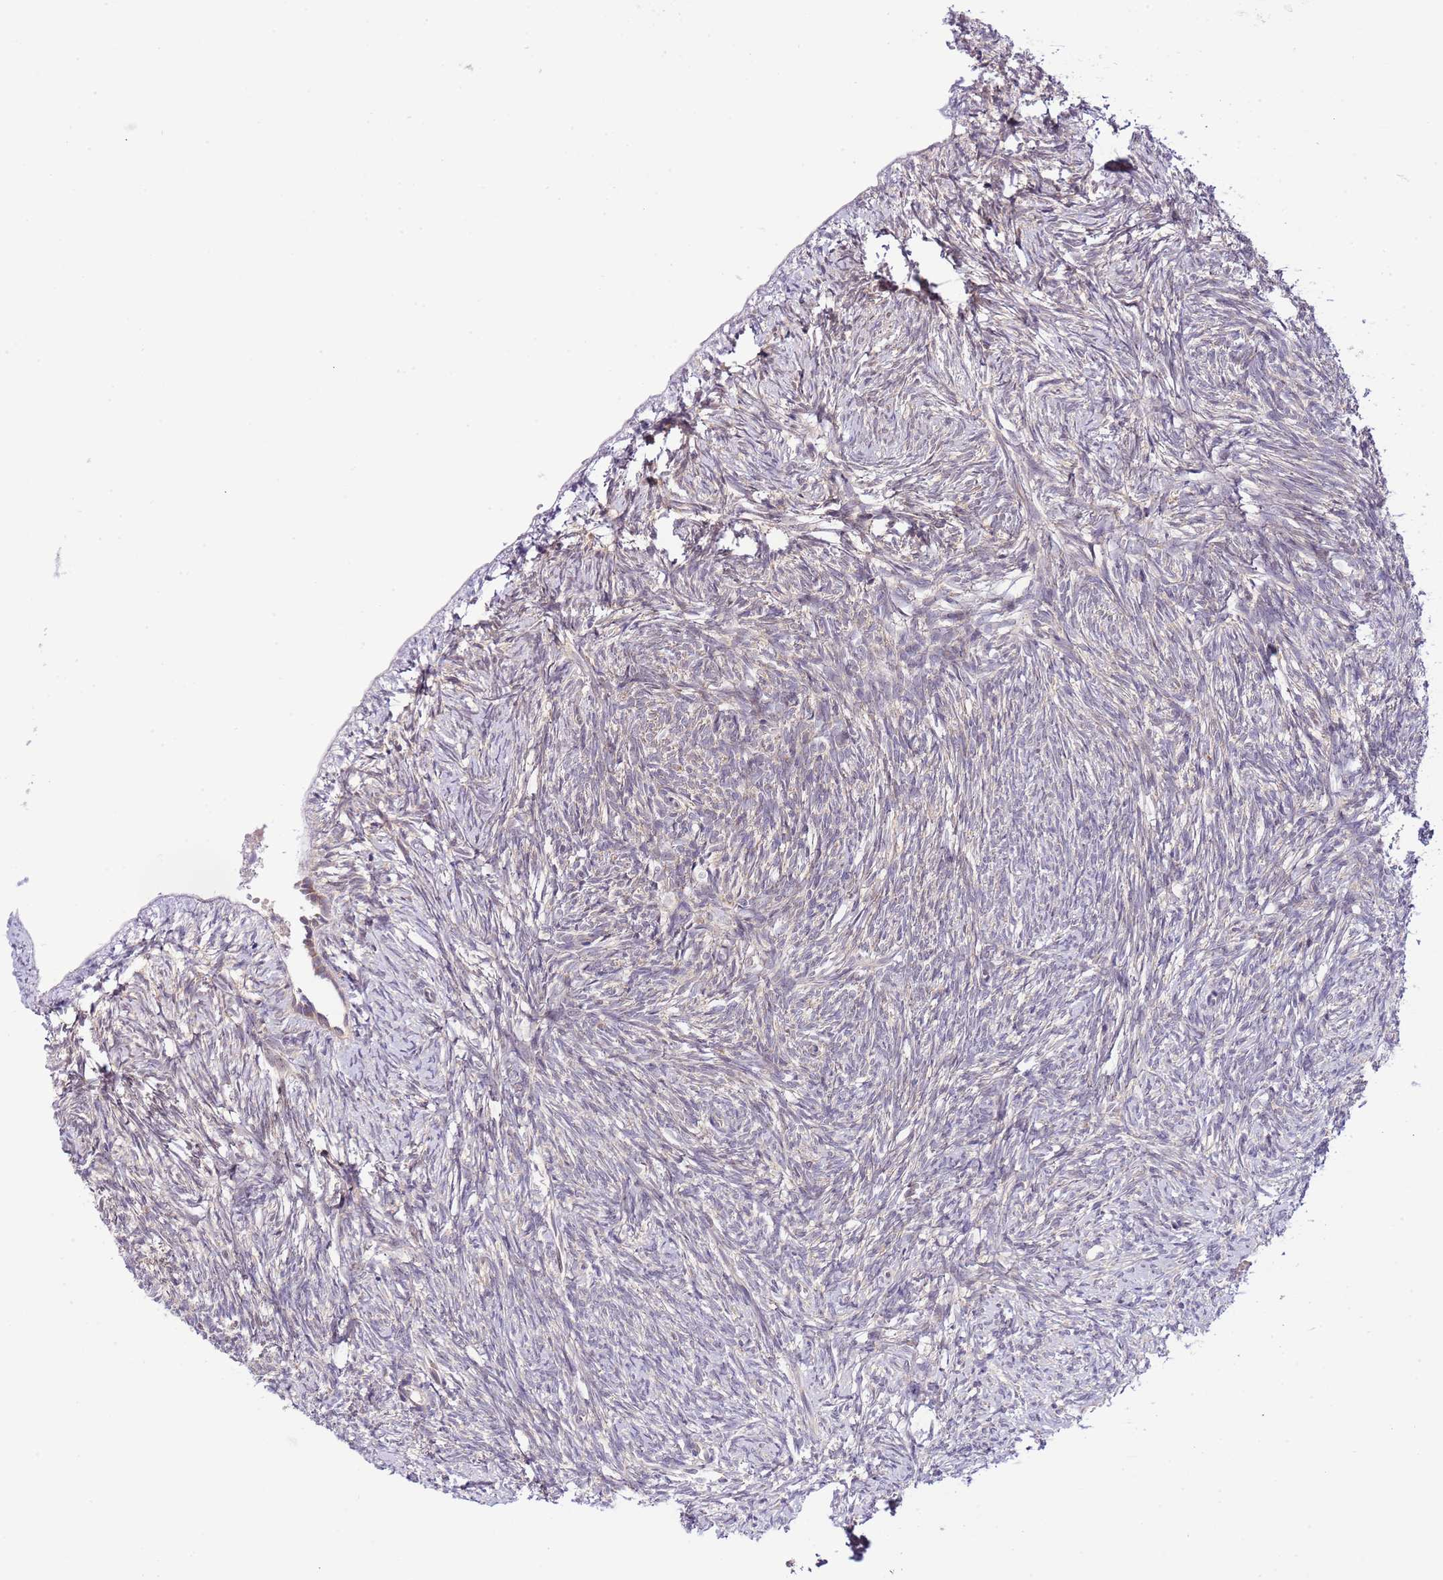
{"staining": {"intensity": "strong", "quantity": ">75%", "location": "cytoplasmic/membranous,nuclear"}, "tissue": "ovary", "cell_type": "Follicle cells", "image_type": "normal", "snomed": [{"axis": "morphology", "description": "Normal tissue, NOS"}, {"axis": "topography", "description": "Ovary"}], "caption": "Strong cytoplasmic/membranous,nuclear staining is seen in approximately >75% of follicle cells in benign ovary. (DAB IHC with brightfield microscopy, high magnification).", "gene": "CHD1", "patient": {"sex": "female", "age": 51}}